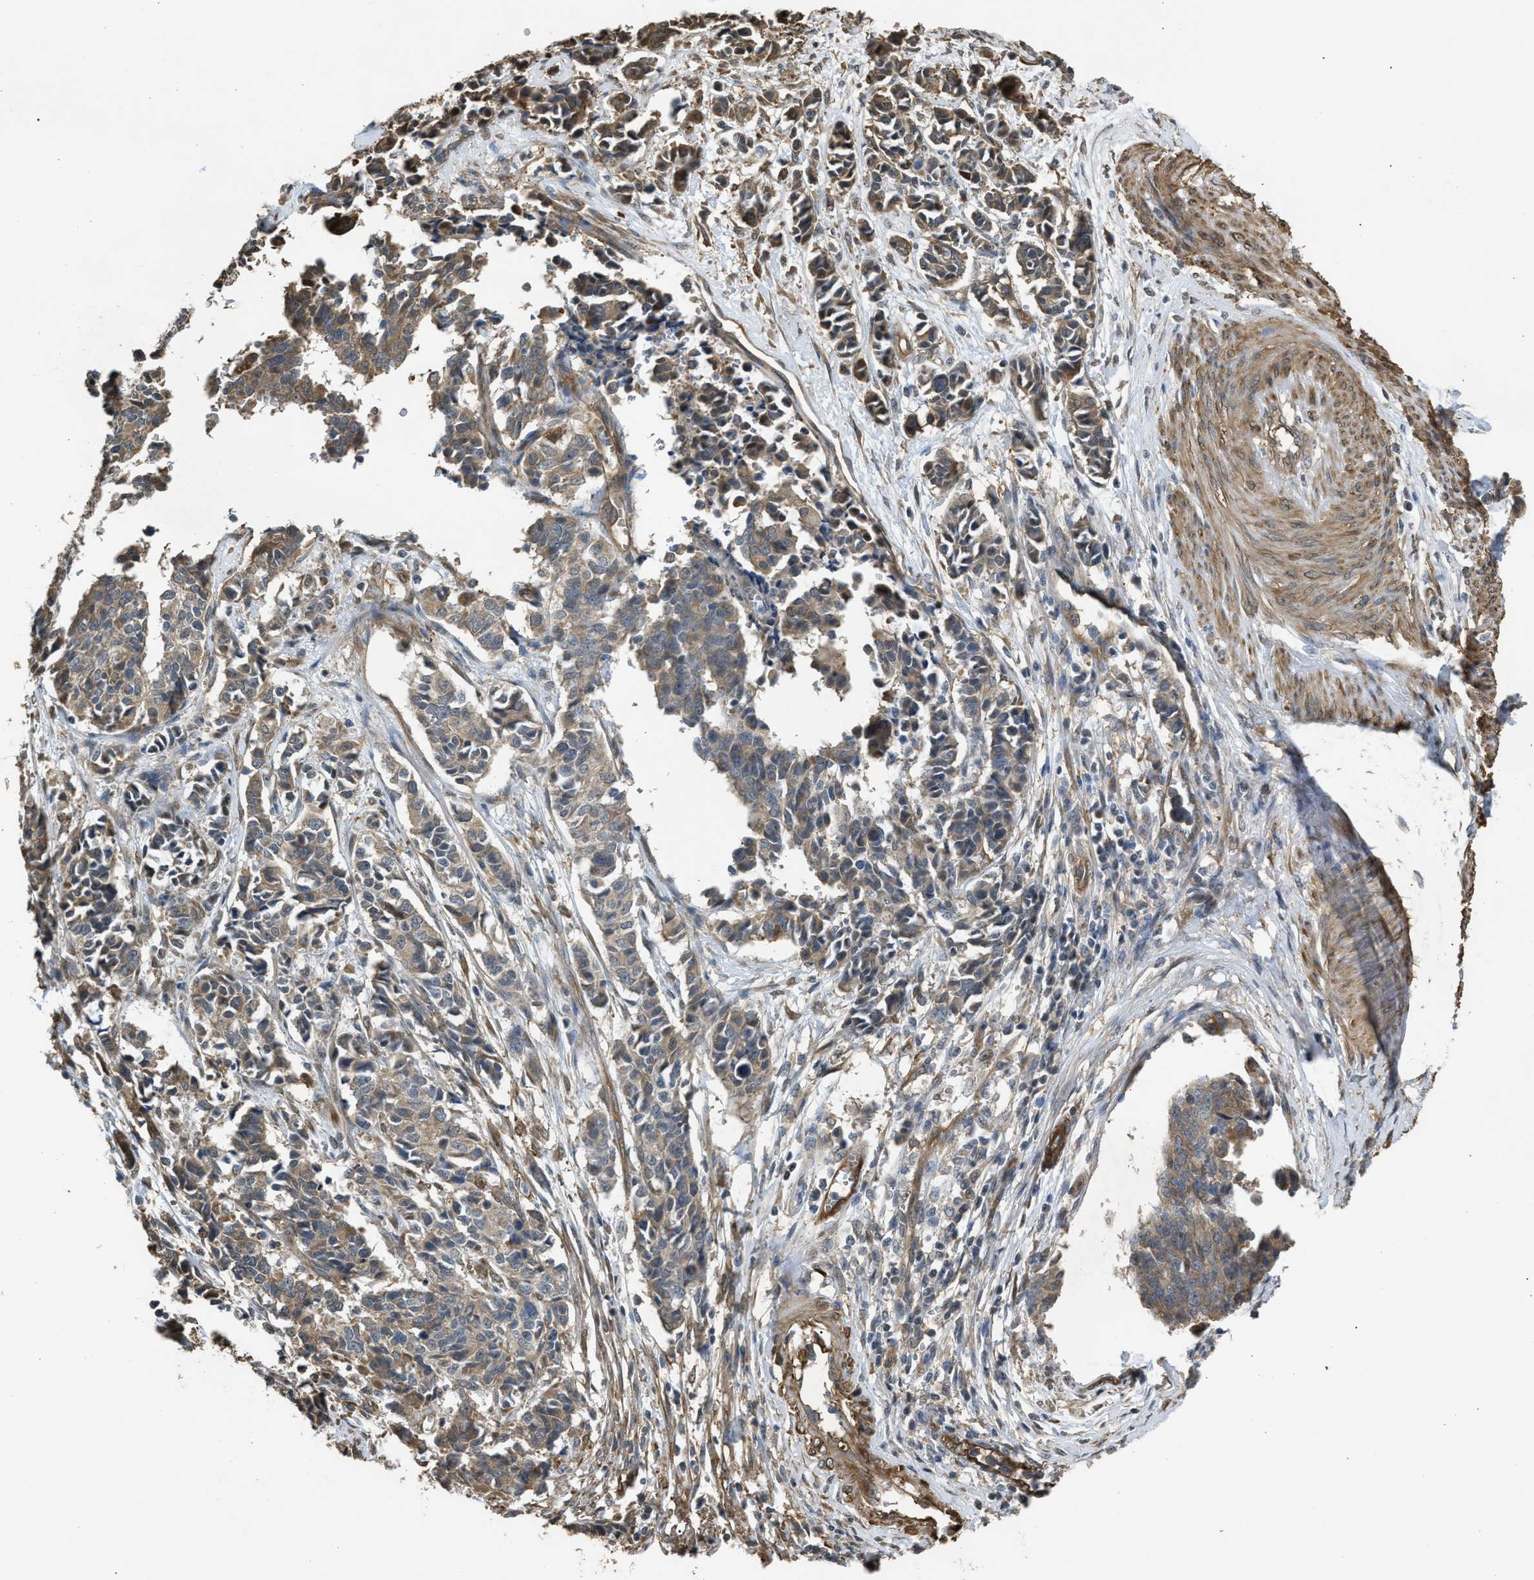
{"staining": {"intensity": "weak", "quantity": ">75%", "location": "cytoplasmic/membranous"}, "tissue": "cervical cancer", "cell_type": "Tumor cells", "image_type": "cancer", "snomed": [{"axis": "morphology", "description": "Normal tissue, NOS"}, {"axis": "morphology", "description": "Squamous cell carcinoma, NOS"}, {"axis": "topography", "description": "Cervix"}], "caption": "This photomicrograph reveals IHC staining of human cervical cancer (squamous cell carcinoma), with low weak cytoplasmic/membranous staining in approximately >75% of tumor cells.", "gene": "BAG3", "patient": {"sex": "female", "age": 35}}